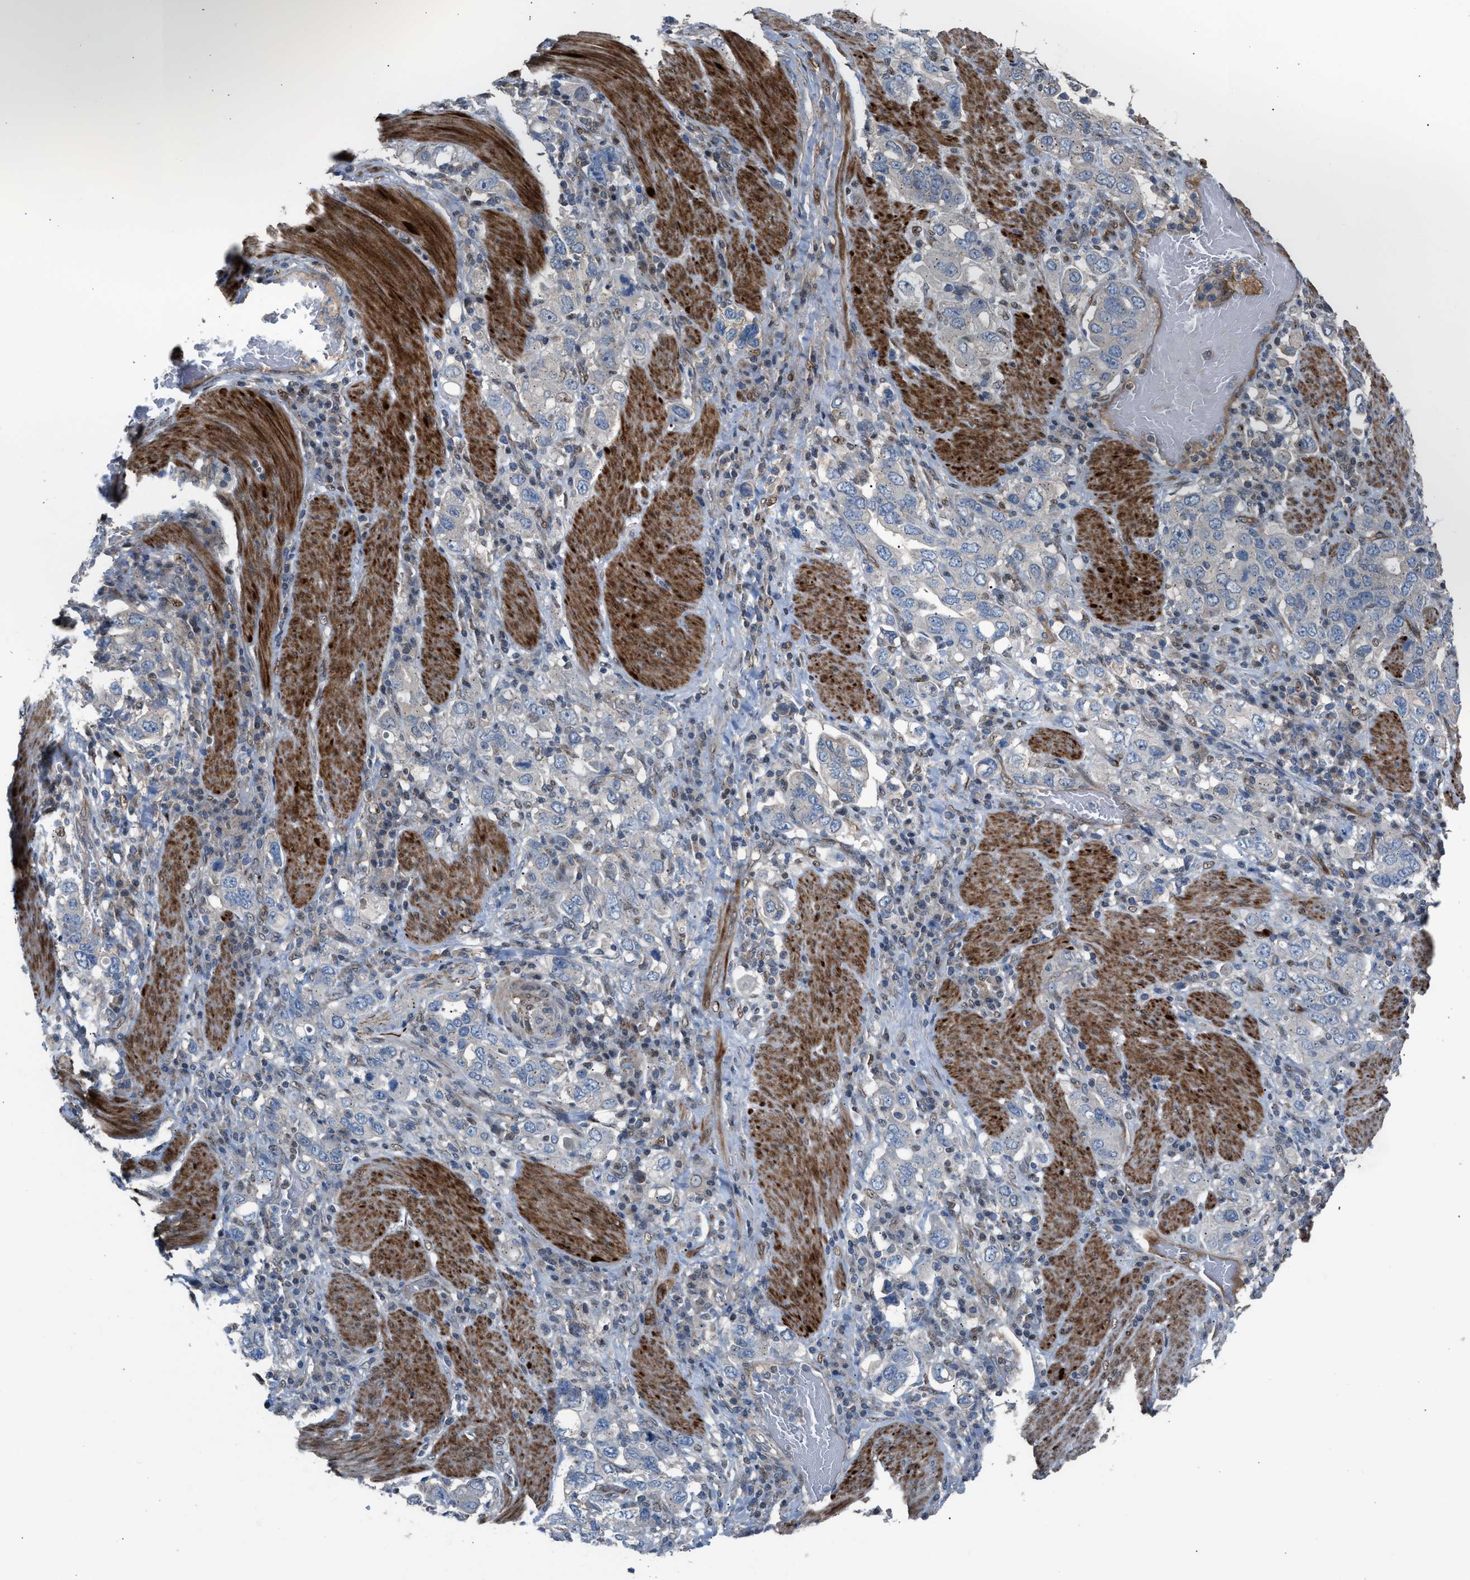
{"staining": {"intensity": "weak", "quantity": "25%-75%", "location": "cytoplasmic/membranous,nuclear"}, "tissue": "stomach cancer", "cell_type": "Tumor cells", "image_type": "cancer", "snomed": [{"axis": "morphology", "description": "Adenocarcinoma, NOS"}, {"axis": "topography", "description": "Stomach, upper"}], "caption": "Immunohistochemistry (IHC) (DAB) staining of human adenocarcinoma (stomach) shows weak cytoplasmic/membranous and nuclear protein staining in about 25%-75% of tumor cells.", "gene": "CRTC1", "patient": {"sex": "male", "age": 62}}